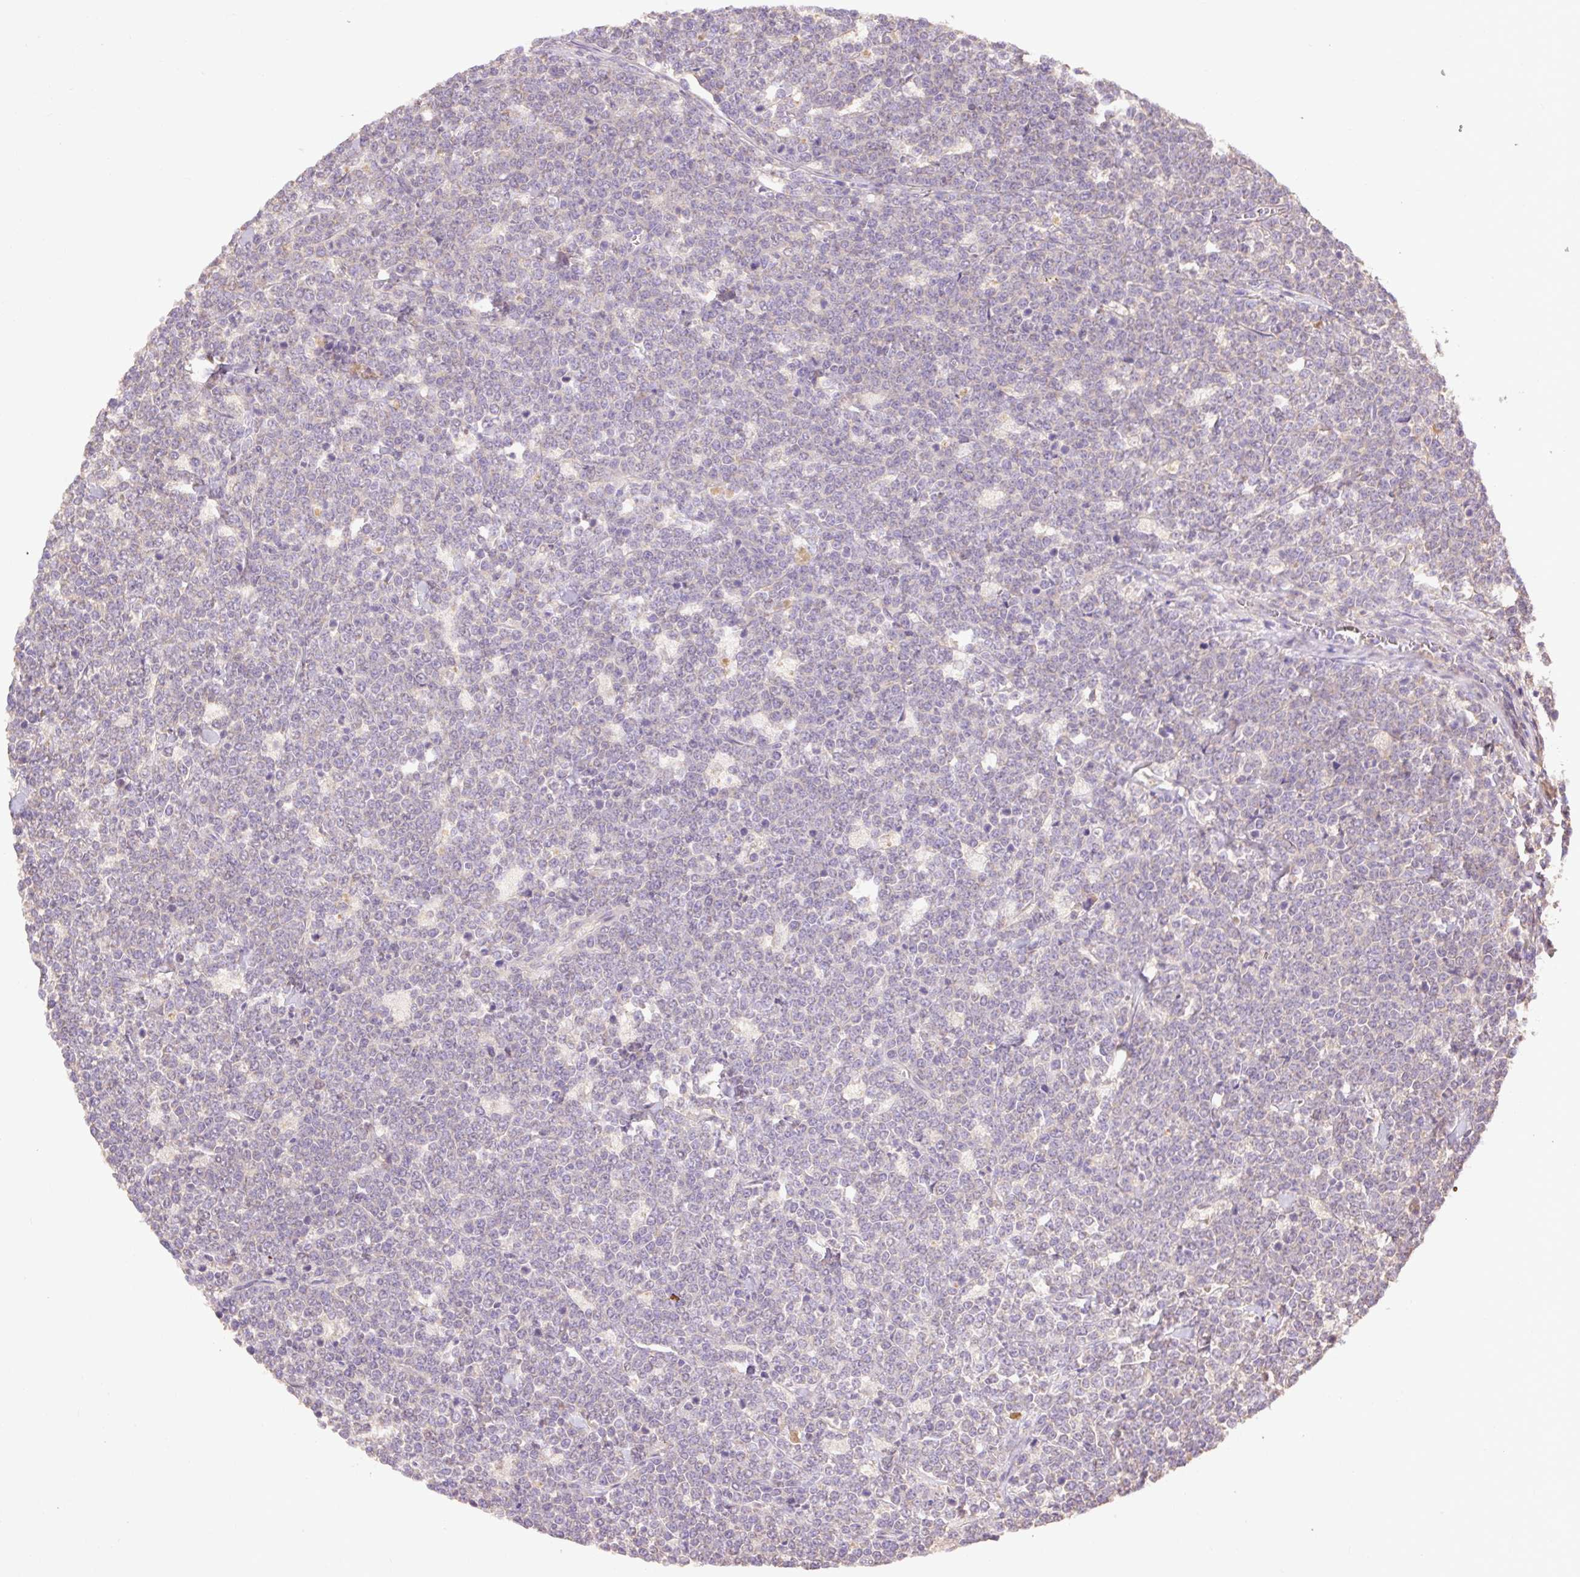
{"staining": {"intensity": "negative", "quantity": "none", "location": "none"}, "tissue": "lymphoma", "cell_type": "Tumor cells", "image_type": "cancer", "snomed": [{"axis": "morphology", "description": "Malignant lymphoma, non-Hodgkin's type, High grade"}, {"axis": "topography", "description": "Small intestine"}], "caption": "A high-resolution image shows IHC staining of lymphoma, which reveals no significant expression in tumor cells.", "gene": "DESI1", "patient": {"sex": "male", "age": 8}}